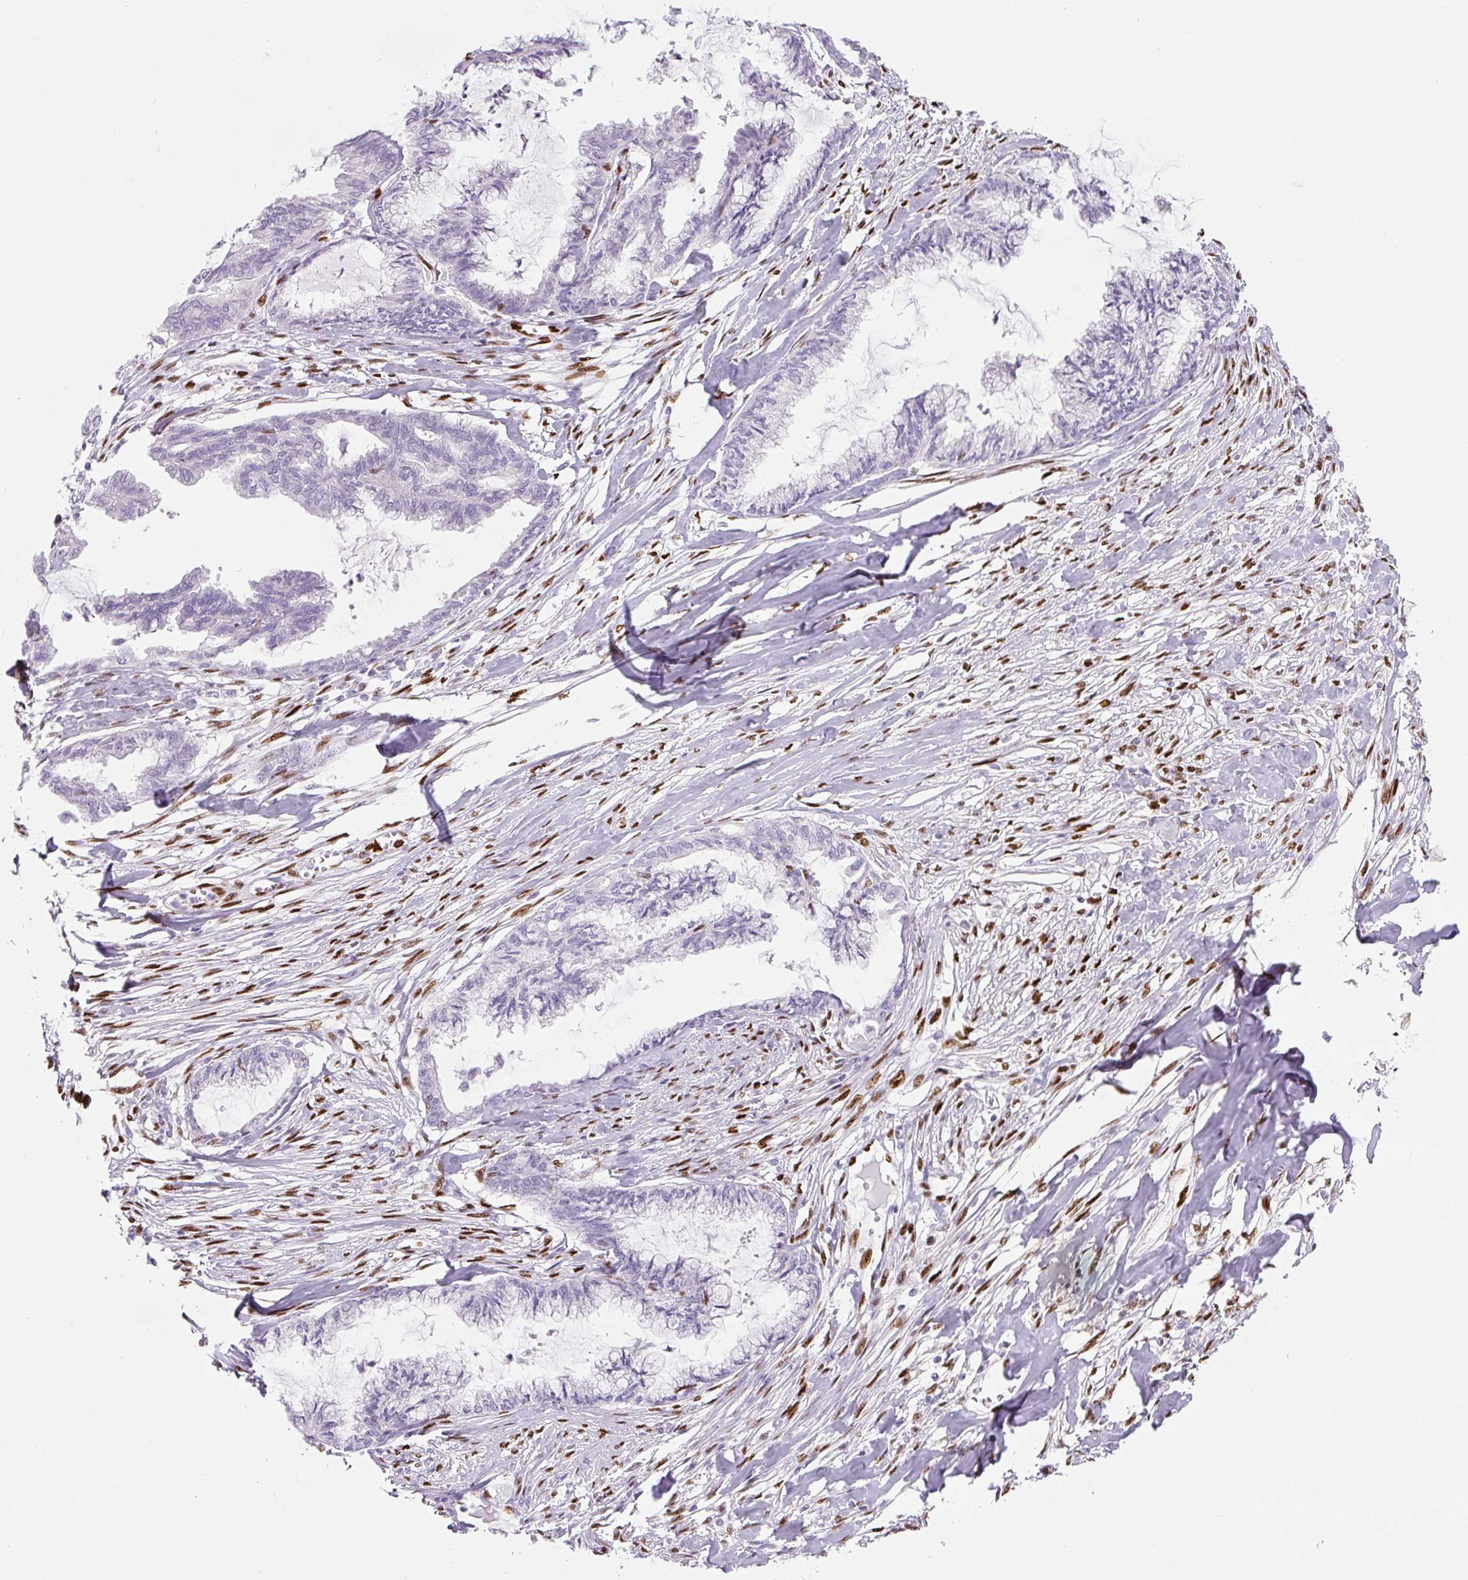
{"staining": {"intensity": "negative", "quantity": "none", "location": "none"}, "tissue": "endometrial cancer", "cell_type": "Tumor cells", "image_type": "cancer", "snomed": [{"axis": "morphology", "description": "Adenocarcinoma, NOS"}, {"axis": "topography", "description": "Endometrium"}], "caption": "The histopathology image displays no staining of tumor cells in endometrial cancer.", "gene": "ZEB1", "patient": {"sex": "female", "age": 86}}